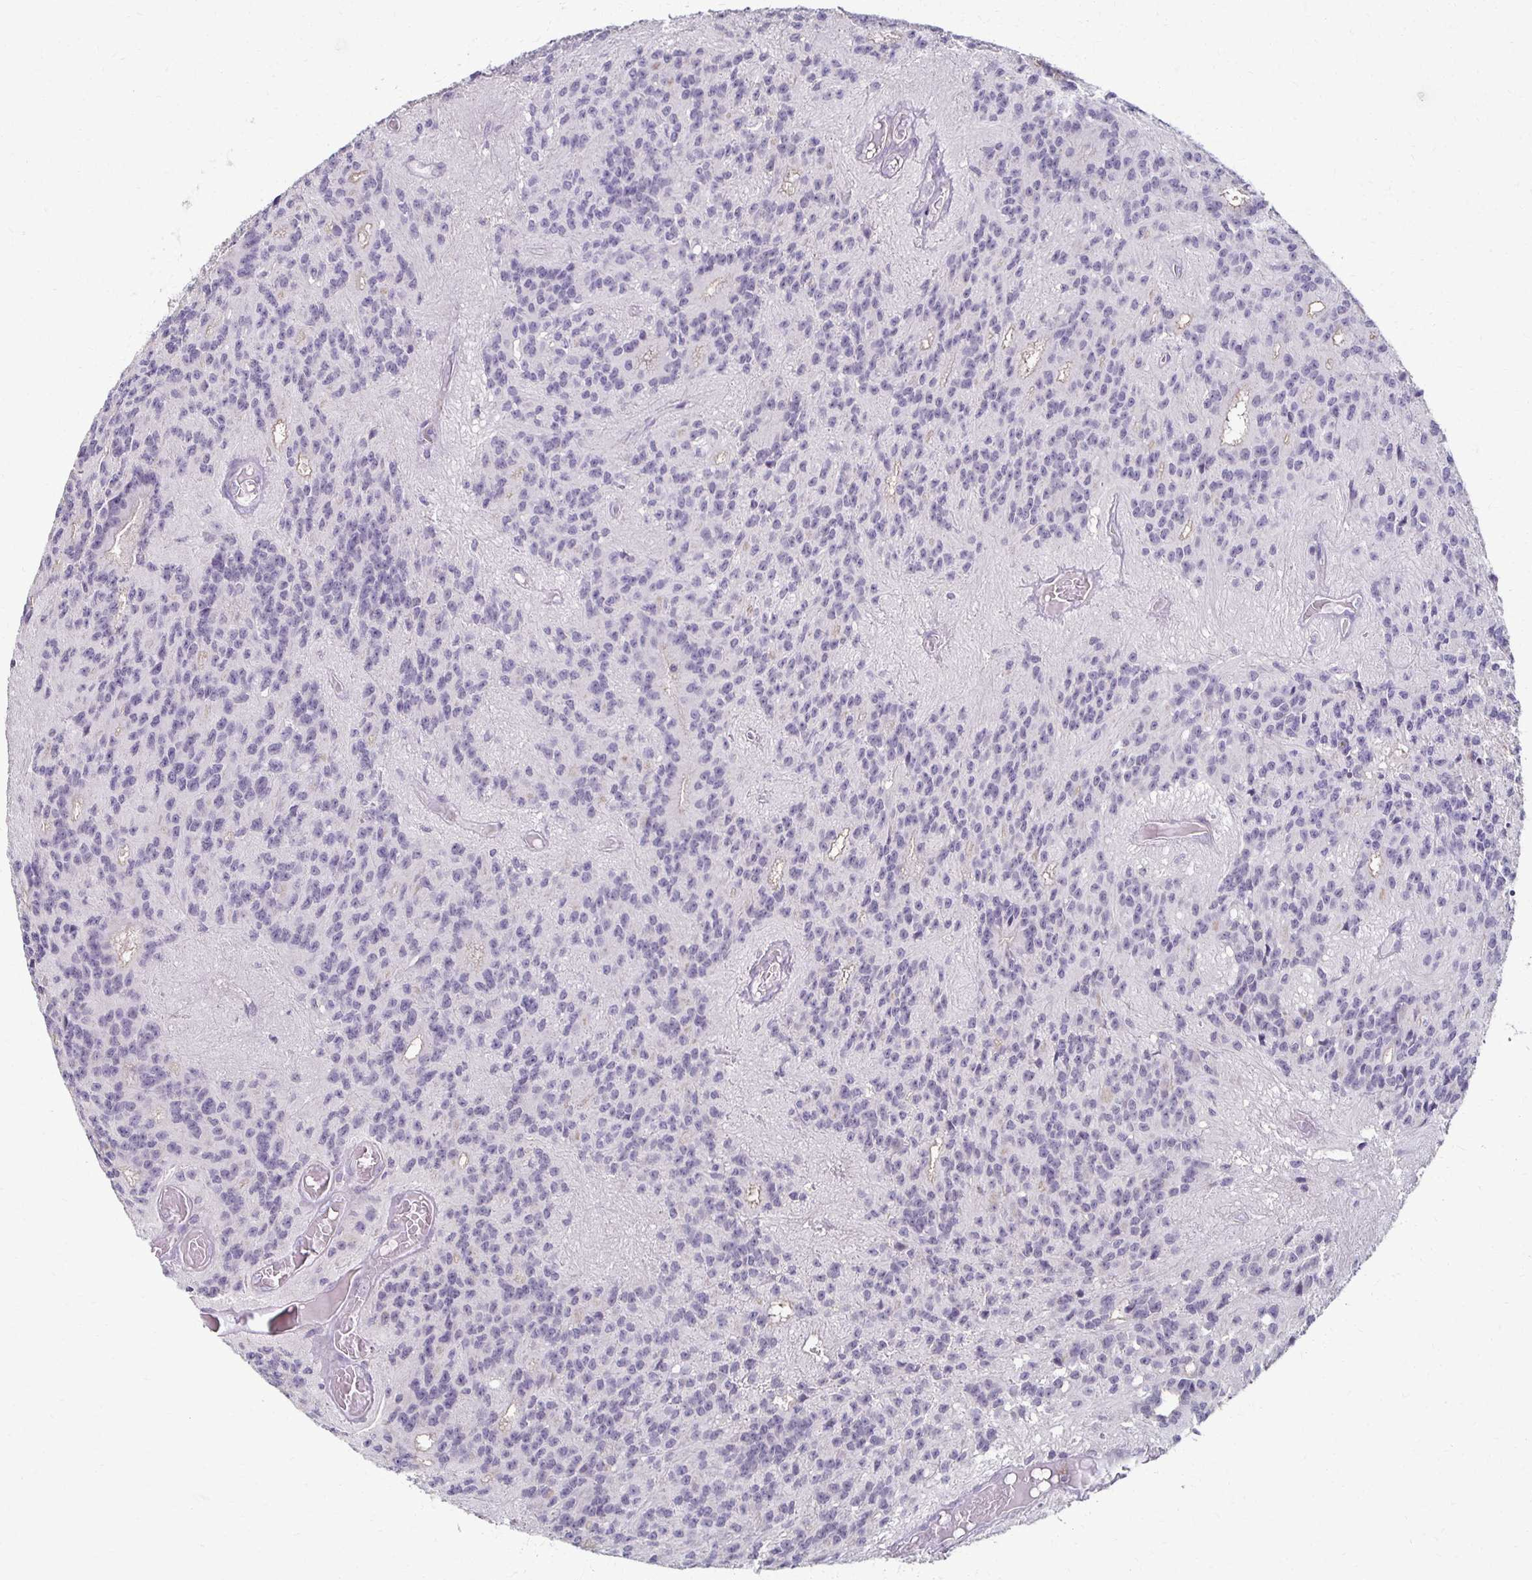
{"staining": {"intensity": "negative", "quantity": "none", "location": "none"}, "tissue": "glioma", "cell_type": "Tumor cells", "image_type": "cancer", "snomed": [{"axis": "morphology", "description": "Glioma, malignant, Low grade"}, {"axis": "topography", "description": "Brain"}], "caption": "Immunohistochemical staining of human malignant low-grade glioma displays no significant expression in tumor cells.", "gene": "FOXO4", "patient": {"sex": "male", "age": 31}}